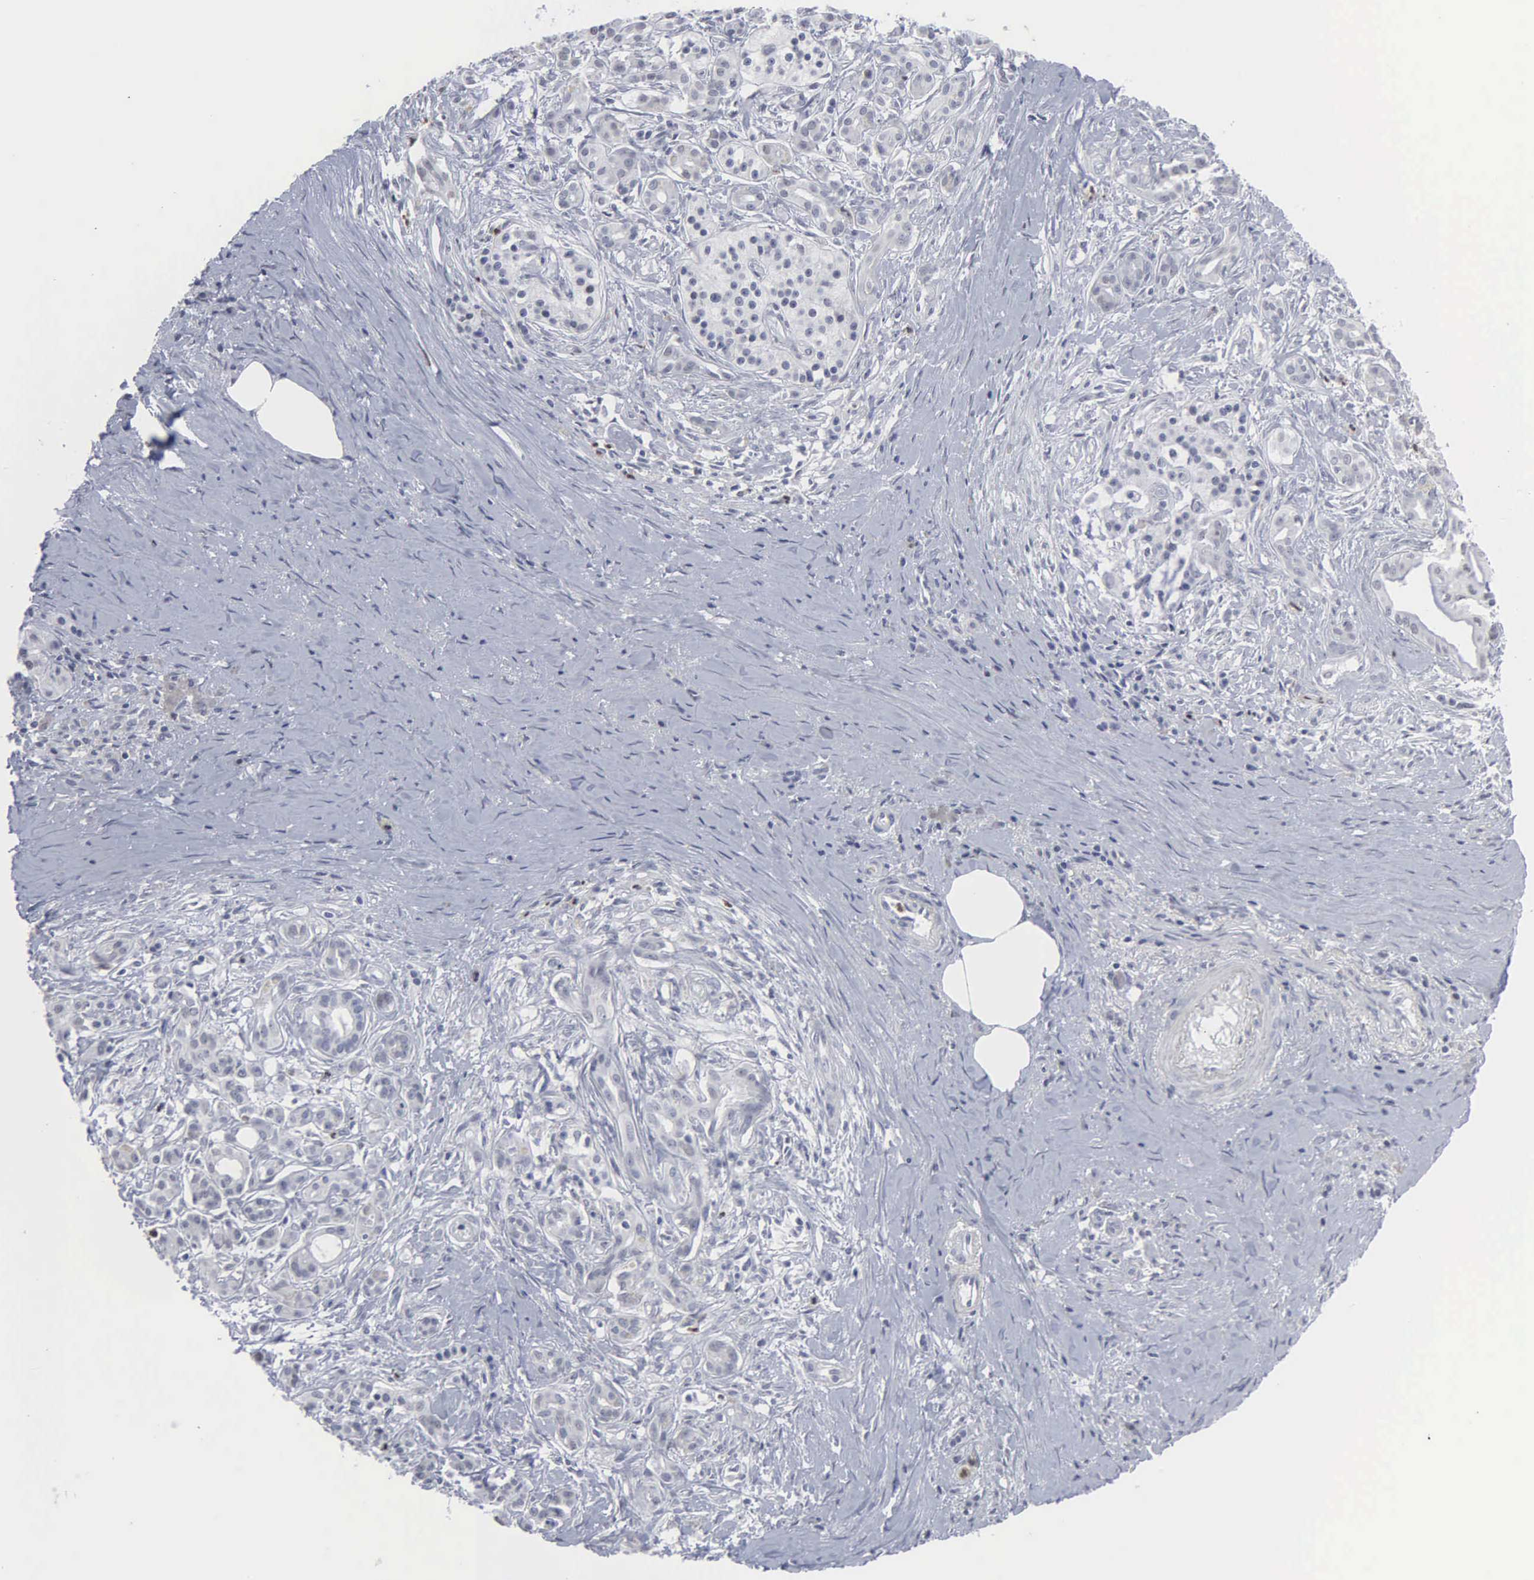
{"staining": {"intensity": "negative", "quantity": "none", "location": "none"}, "tissue": "pancreatic cancer", "cell_type": "Tumor cells", "image_type": "cancer", "snomed": [{"axis": "morphology", "description": "Adenocarcinoma, NOS"}, {"axis": "topography", "description": "Pancreas"}], "caption": "The histopathology image exhibits no staining of tumor cells in pancreatic cancer (adenocarcinoma). (DAB (3,3'-diaminobenzidine) IHC, high magnification).", "gene": "SPIN3", "patient": {"sex": "male", "age": 59}}